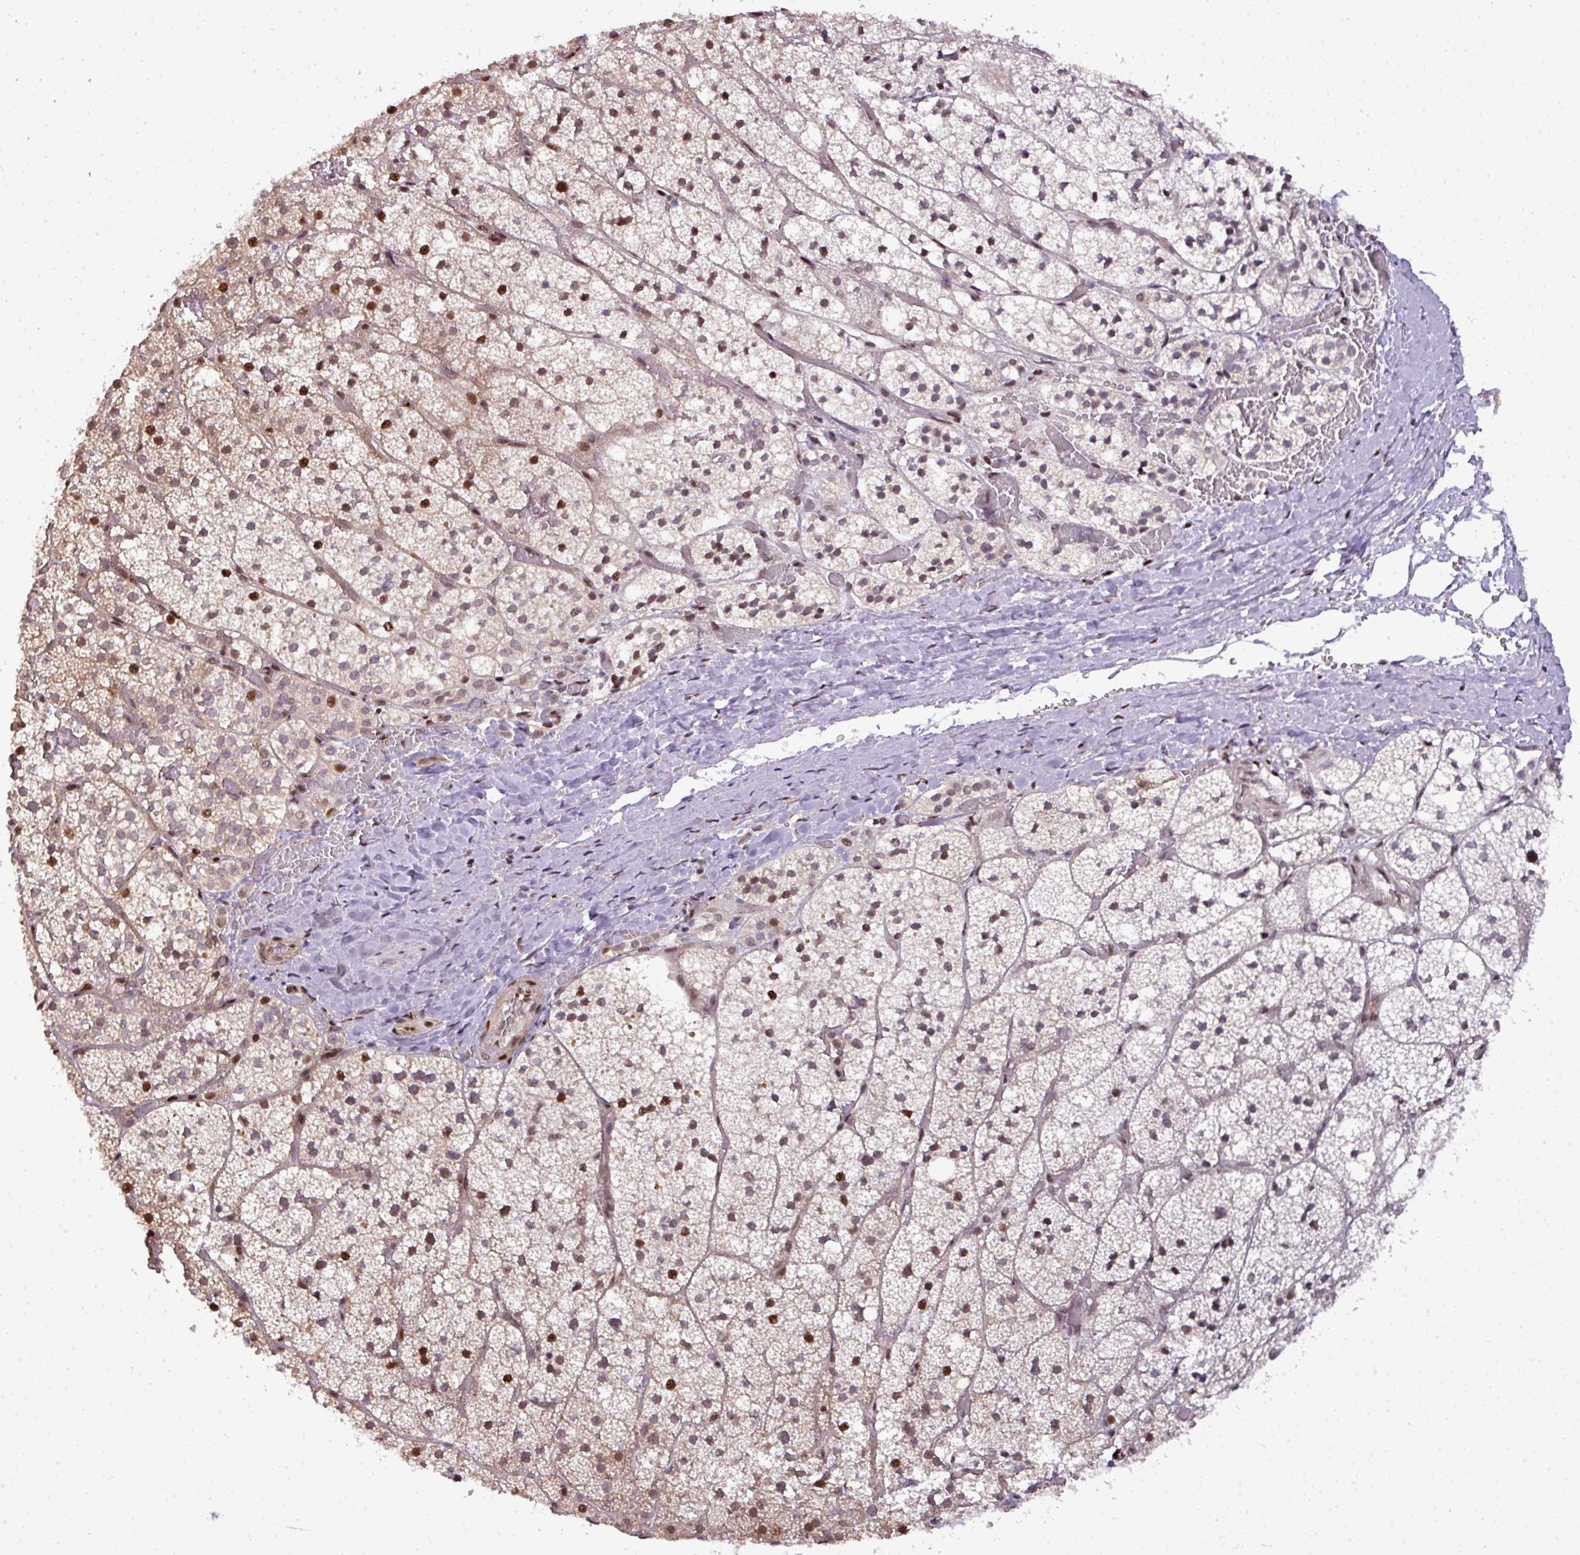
{"staining": {"intensity": "moderate", "quantity": "25%-75%", "location": "cytoplasmic/membranous,nuclear"}, "tissue": "adrenal gland", "cell_type": "Glandular cells", "image_type": "normal", "snomed": [{"axis": "morphology", "description": "Normal tissue, NOS"}, {"axis": "topography", "description": "Adrenal gland"}], "caption": "Adrenal gland stained for a protein (brown) reveals moderate cytoplasmic/membranous,nuclear positive expression in approximately 25%-75% of glandular cells.", "gene": "MYSM1", "patient": {"sex": "male", "age": 53}}